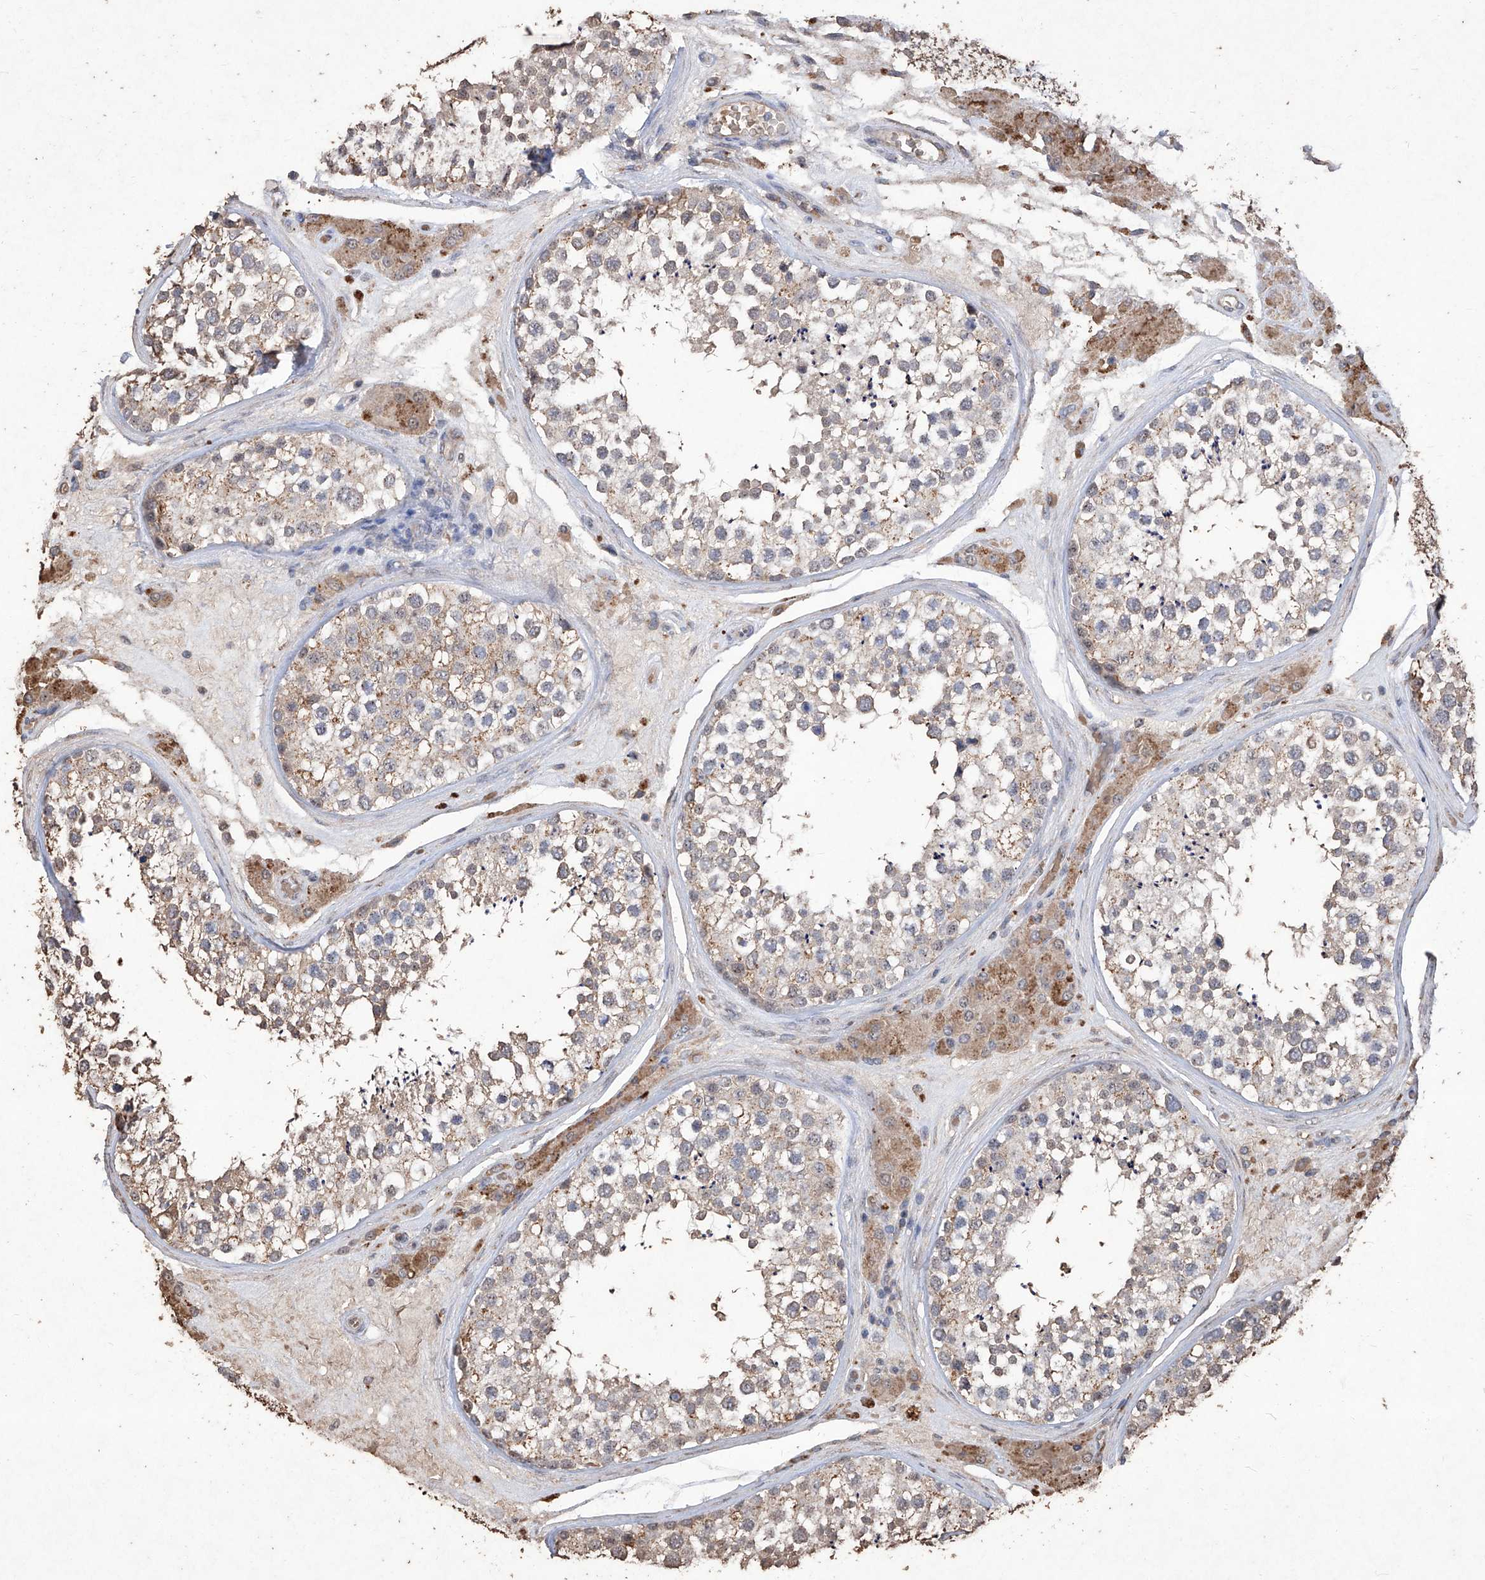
{"staining": {"intensity": "weak", "quantity": "25%-75%", "location": "cytoplasmic/membranous"}, "tissue": "testis", "cell_type": "Cells in seminiferous ducts", "image_type": "normal", "snomed": [{"axis": "morphology", "description": "Normal tissue, NOS"}, {"axis": "topography", "description": "Testis"}], "caption": "Immunohistochemical staining of normal testis exhibits weak cytoplasmic/membranous protein staining in approximately 25%-75% of cells in seminiferous ducts. The staining is performed using DAB (3,3'-diaminobenzidine) brown chromogen to label protein expression. The nuclei are counter-stained blue using hematoxylin.", "gene": "EML1", "patient": {"sex": "male", "age": 46}}